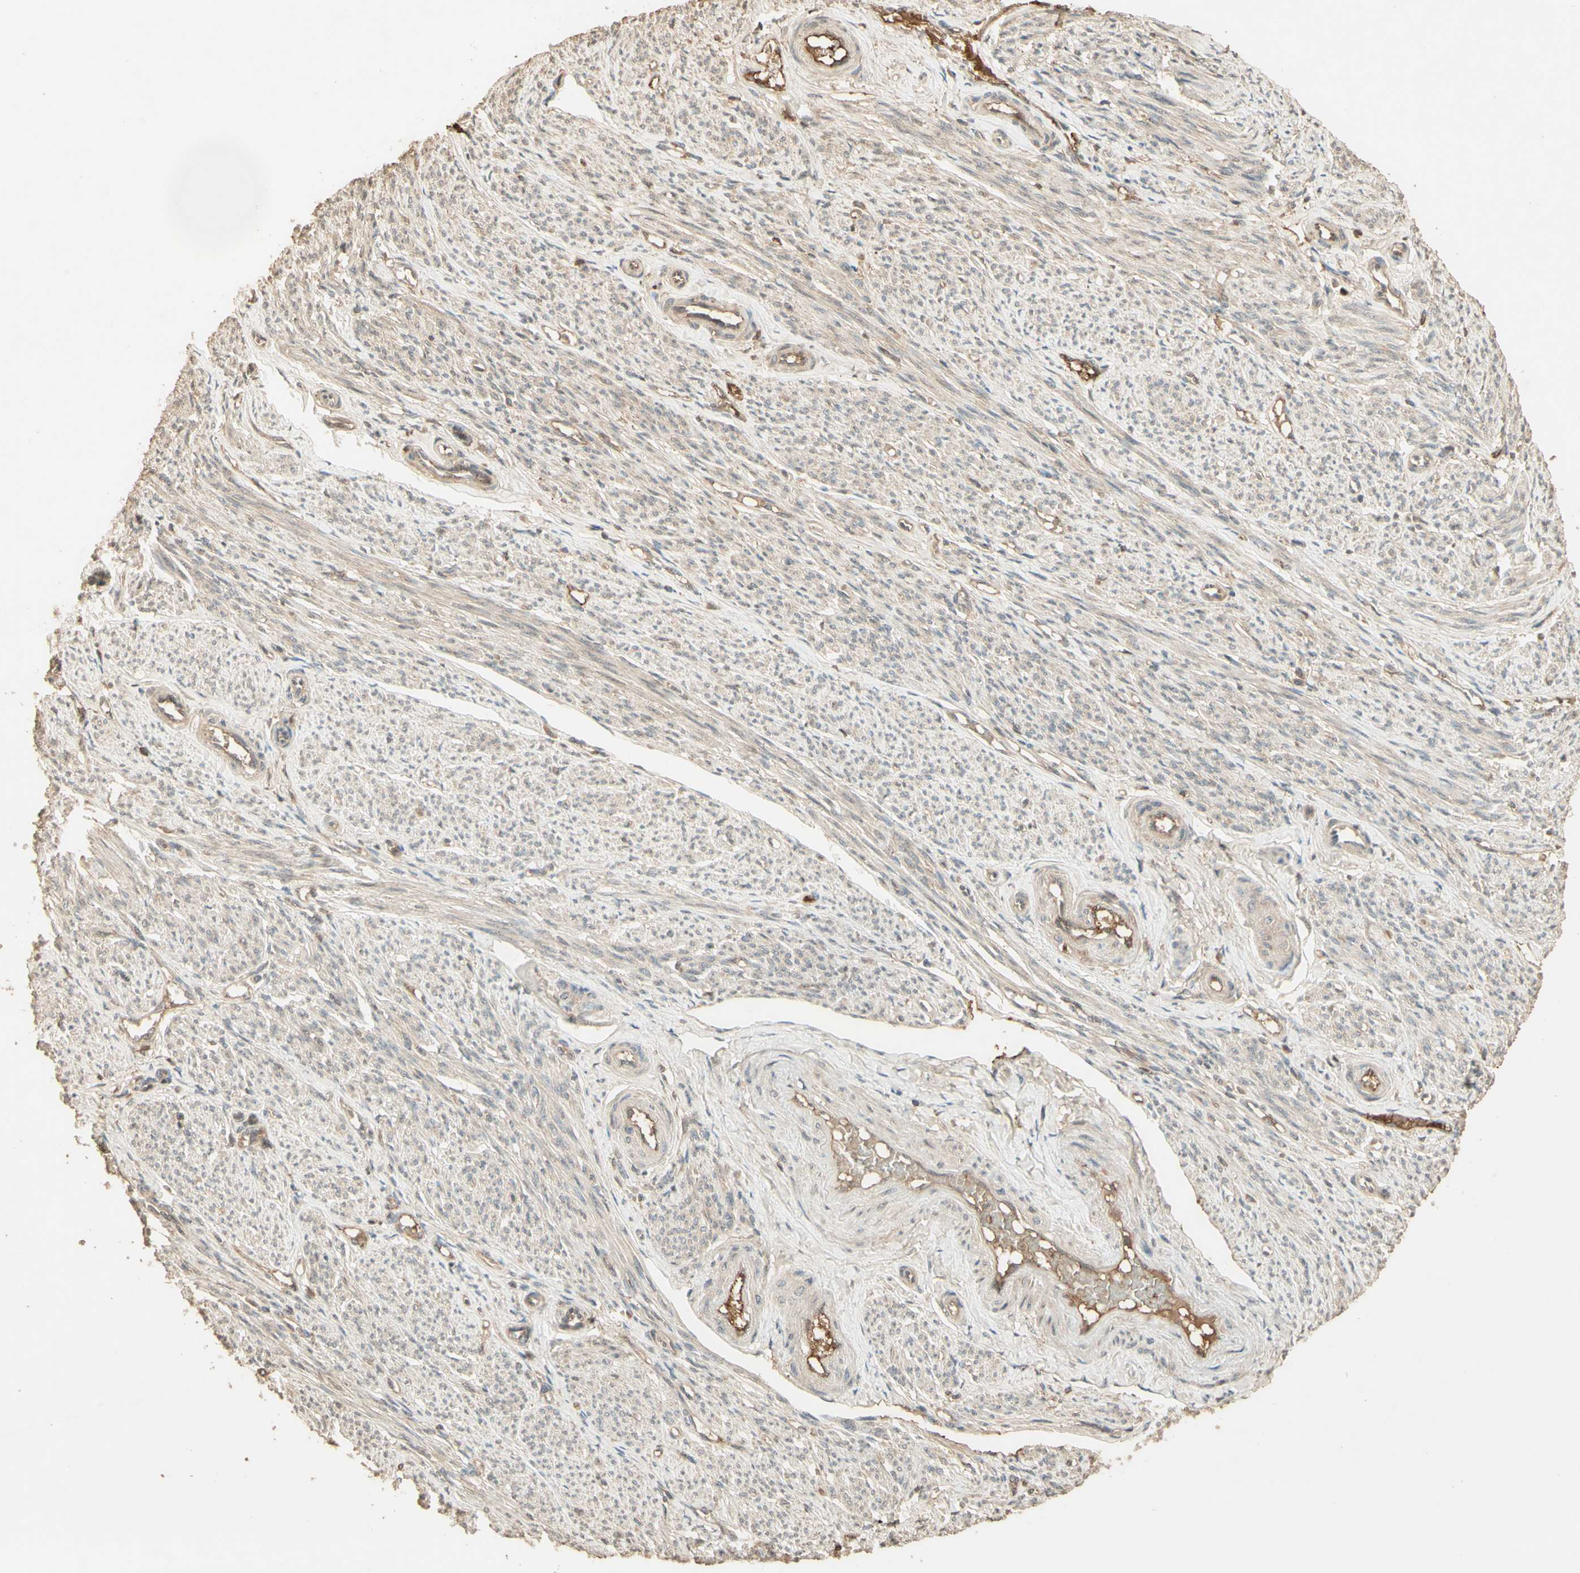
{"staining": {"intensity": "weak", "quantity": ">75%", "location": "cytoplasmic/membranous"}, "tissue": "smooth muscle", "cell_type": "Smooth muscle cells", "image_type": "normal", "snomed": [{"axis": "morphology", "description": "Normal tissue, NOS"}, {"axis": "topography", "description": "Smooth muscle"}], "caption": "A histopathology image of human smooth muscle stained for a protein displays weak cytoplasmic/membranous brown staining in smooth muscle cells.", "gene": "SMAD9", "patient": {"sex": "female", "age": 65}}